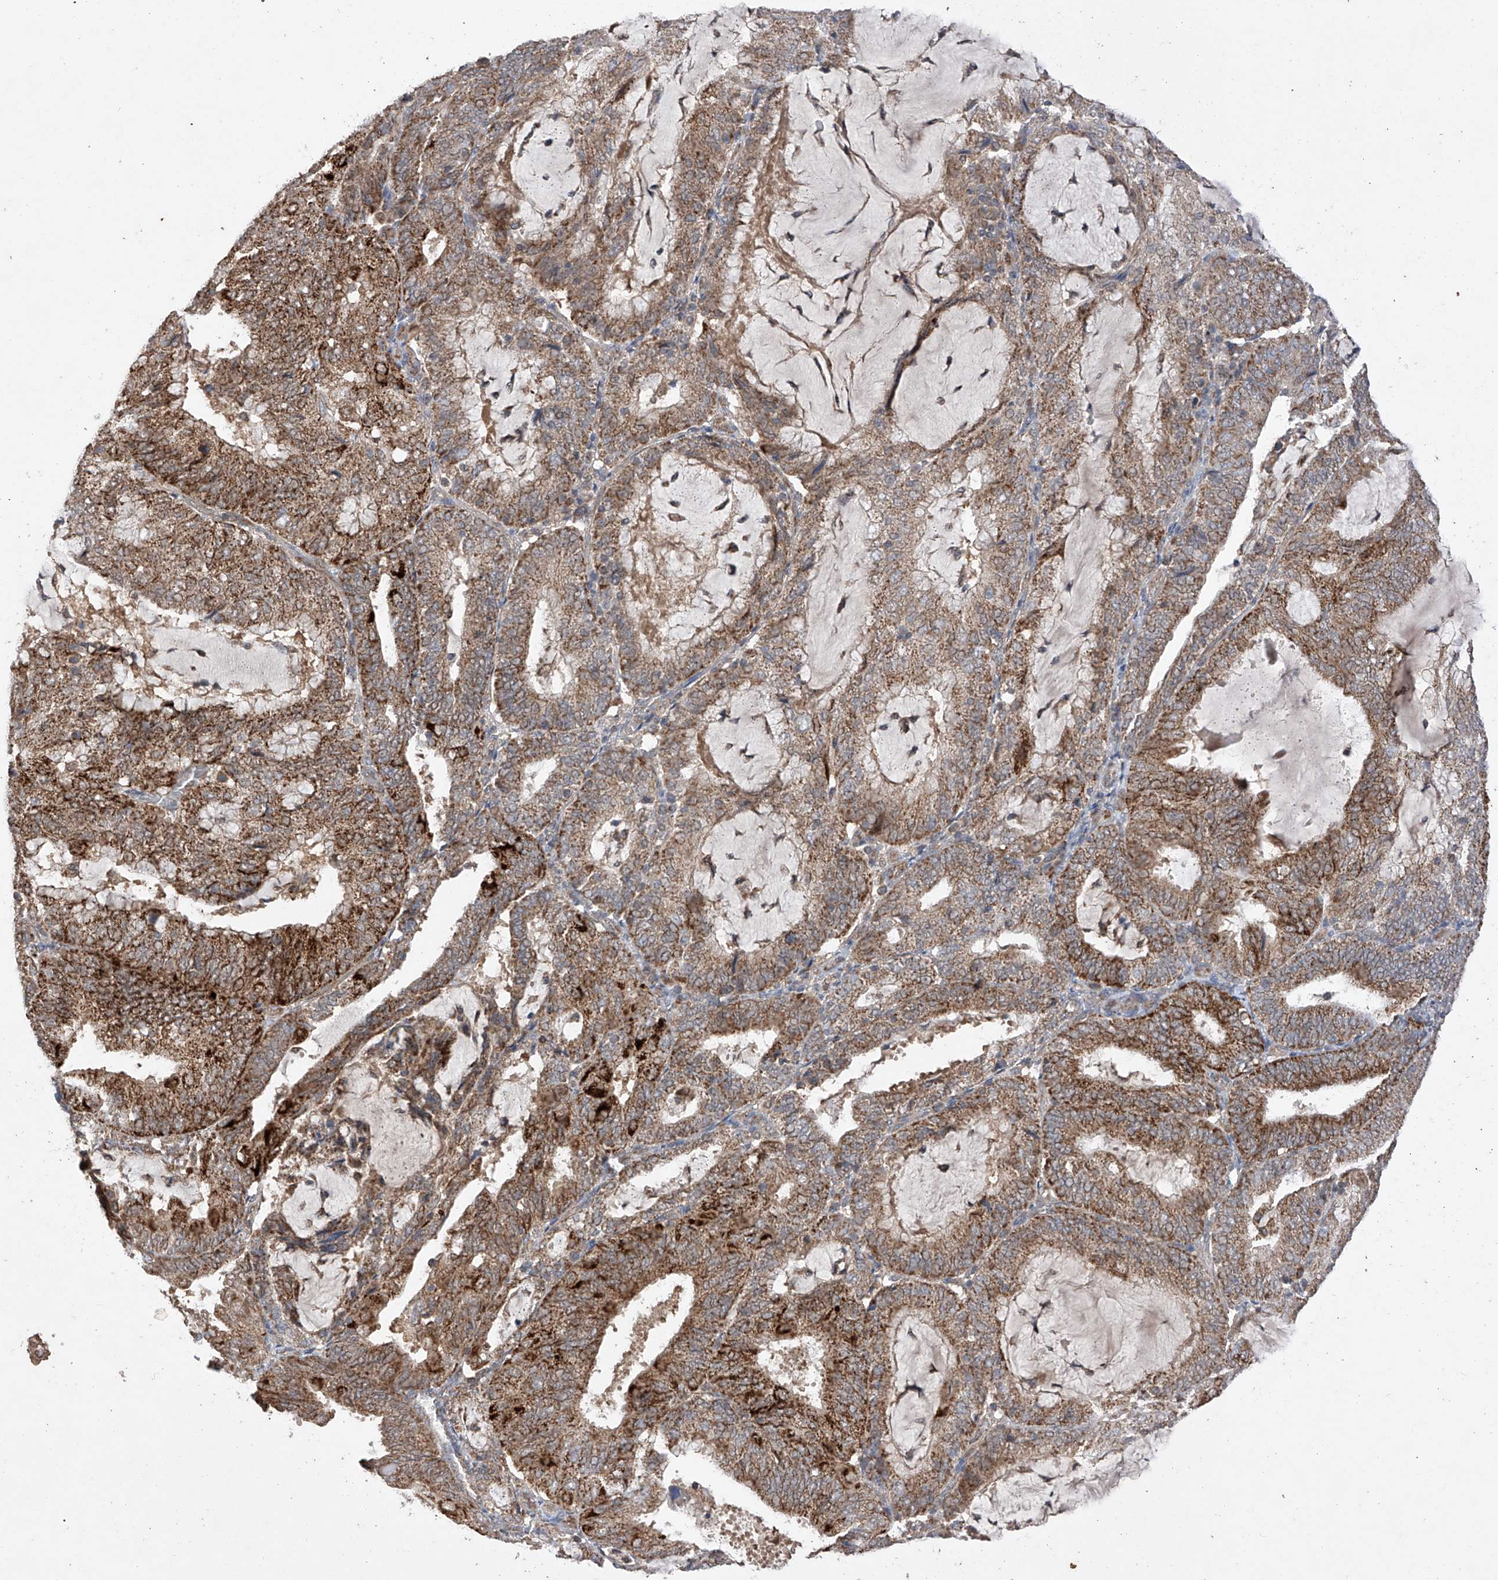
{"staining": {"intensity": "moderate", "quantity": ">75%", "location": "cytoplasmic/membranous"}, "tissue": "endometrial cancer", "cell_type": "Tumor cells", "image_type": "cancer", "snomed": [{"axis": "morphology", "description": "Adenocarcinoma, NOS"}, {"axis": "topography", "description": "Endometrium"}], "caption": "Endometrial cancer (adenocarcinoma) tissue displays moderate cytoplasmic/membranous staining in about >75% of tumor cells (brown staining indicates protein expression, while blue staining denotes nuclei).", "gene": "SDHAF4", "patient": {"sex": "female", "age": 81}}